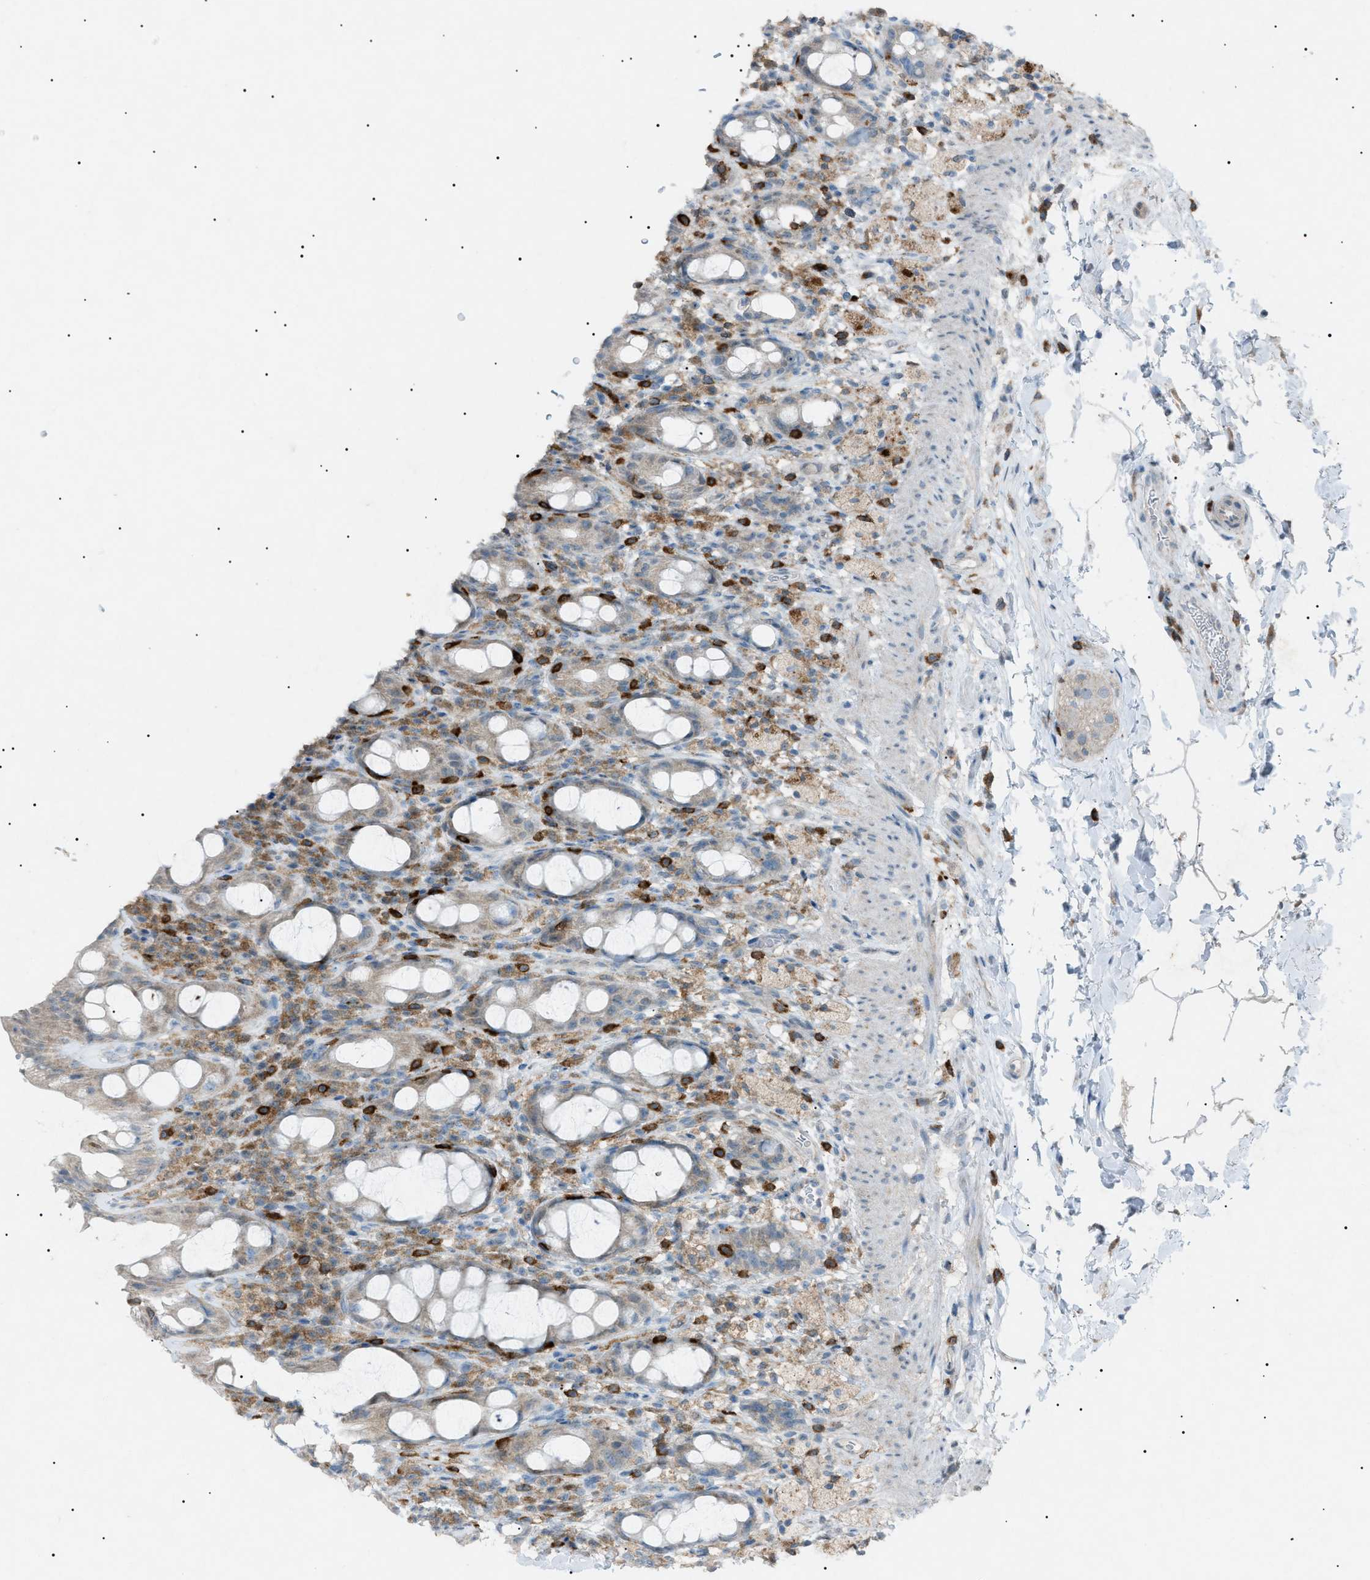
{"staining": {"intensity": "weak", "quantity": "<25%", "location": "cytoplasmic/membranous"}, "tissue": "rectum", "cell_type": "Glandular cells", "image_type": "normal", "snomed": [{"axis": "morphology", "description": "Normal tissue, NOS"}, {"axis": "topography", "description": "Rectum"}], "caption": "Immunohistochemistry (IHC) histopathology image of unremarkable rectum: rectum stained with DAB reveals no significant protein staining in glandular cells. (DAB IHC with hematoxylin counter stain).", "gene": "BTK", "patient": {"sex": "male", "age": 44}}